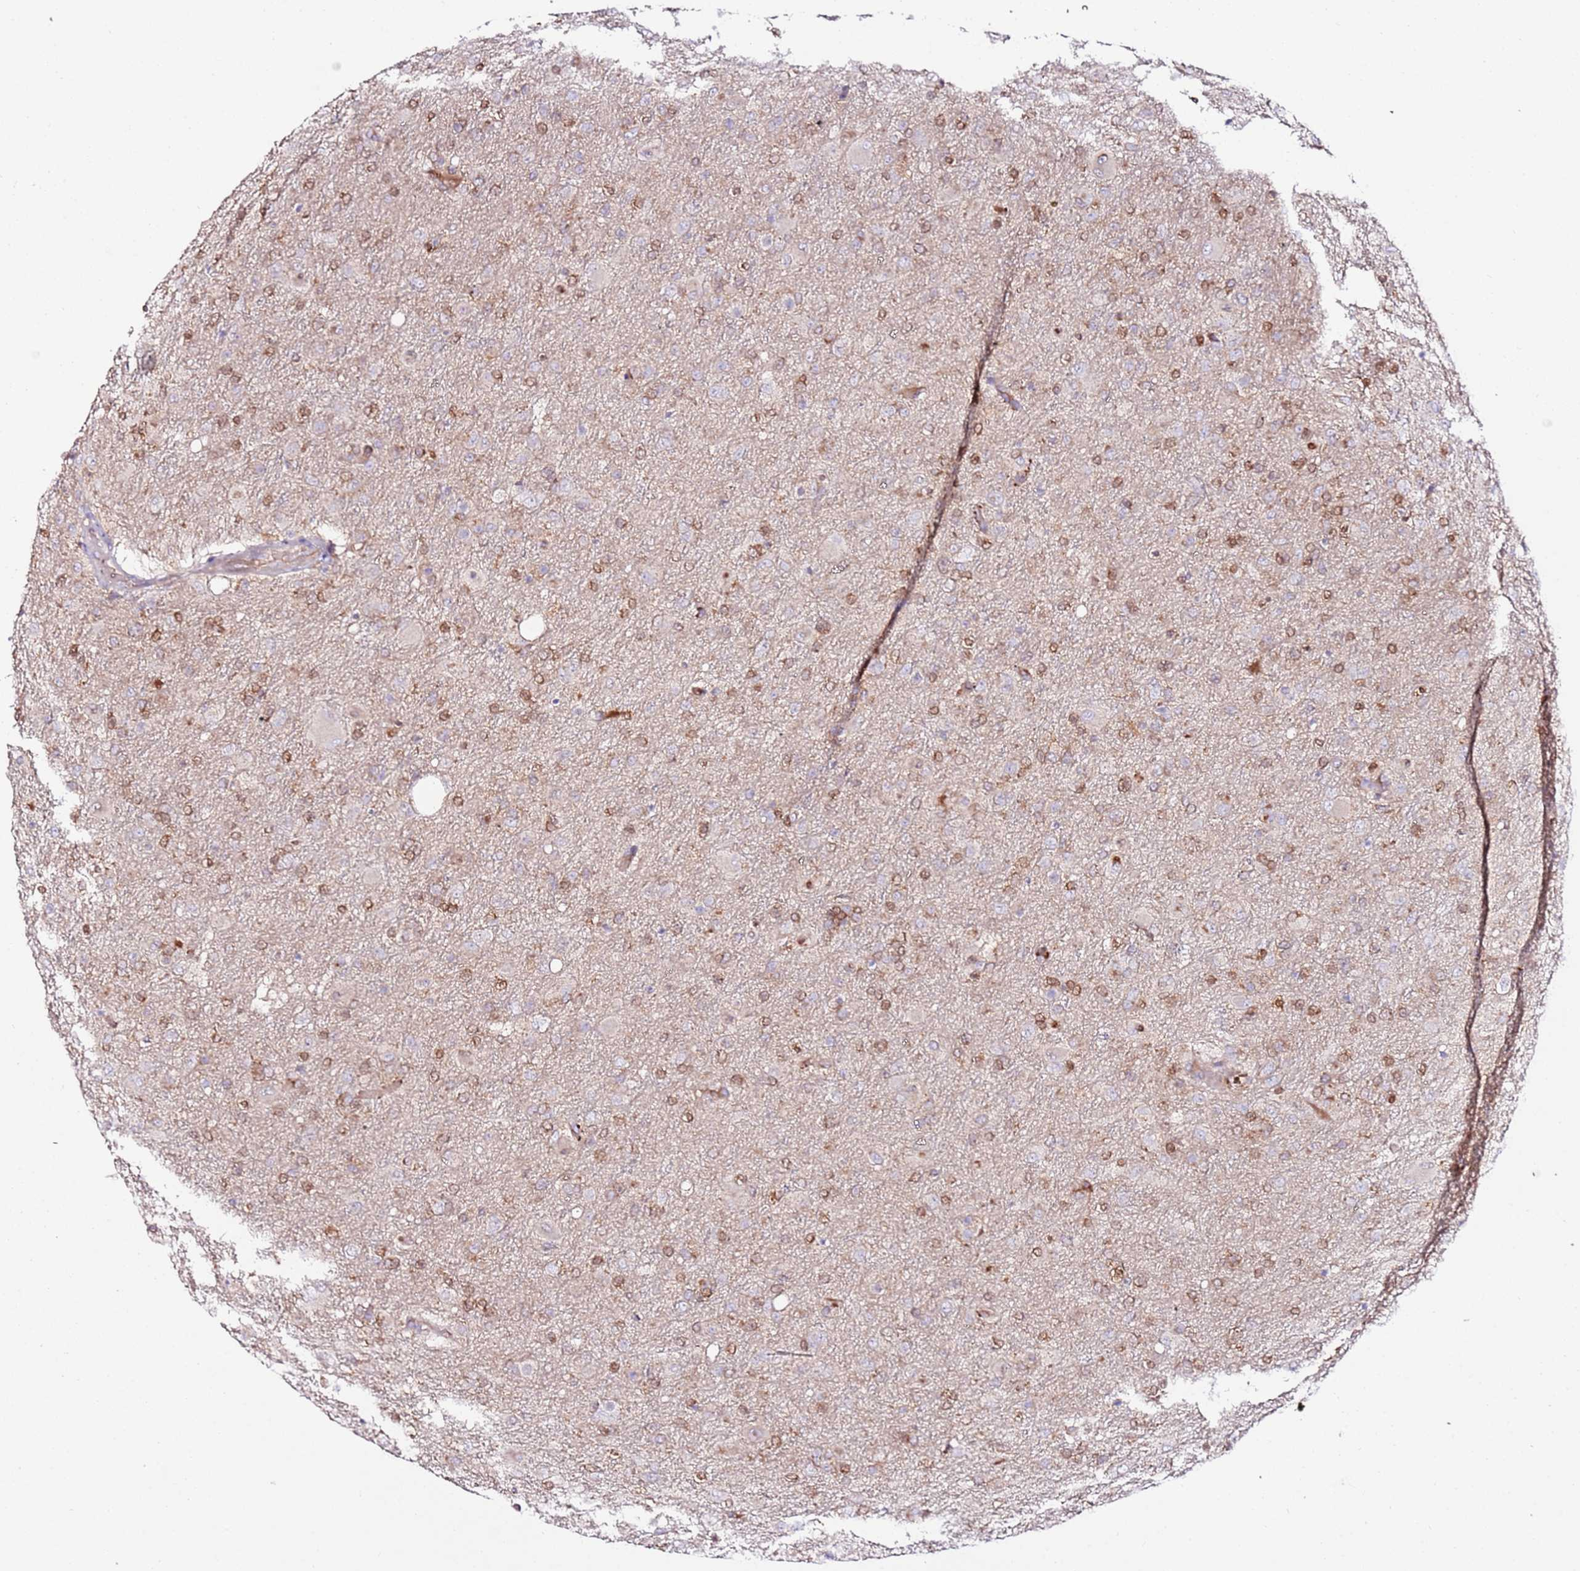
{"staining": {"intensity": "moderate", "quantity": "25%-75%", "location": "cytoplasmic/membranous"}, "tissue": "glioma", "cell_type": "Tumor cells", "image_type": "cancer", "snomed": [{"axis": "morphology", "description": "Glioma, malignant, Low grade"}, {"axis": "topography", "description": "Brain"}], "caption": "DAB immunohistochemical staining of human glioma displays moderate cytoplasmic/membranous protein staining in approximately 25%-75% of tumor cells.", "gene": "FLVCR1", "patient": {"sex": "male", "age": 65}}